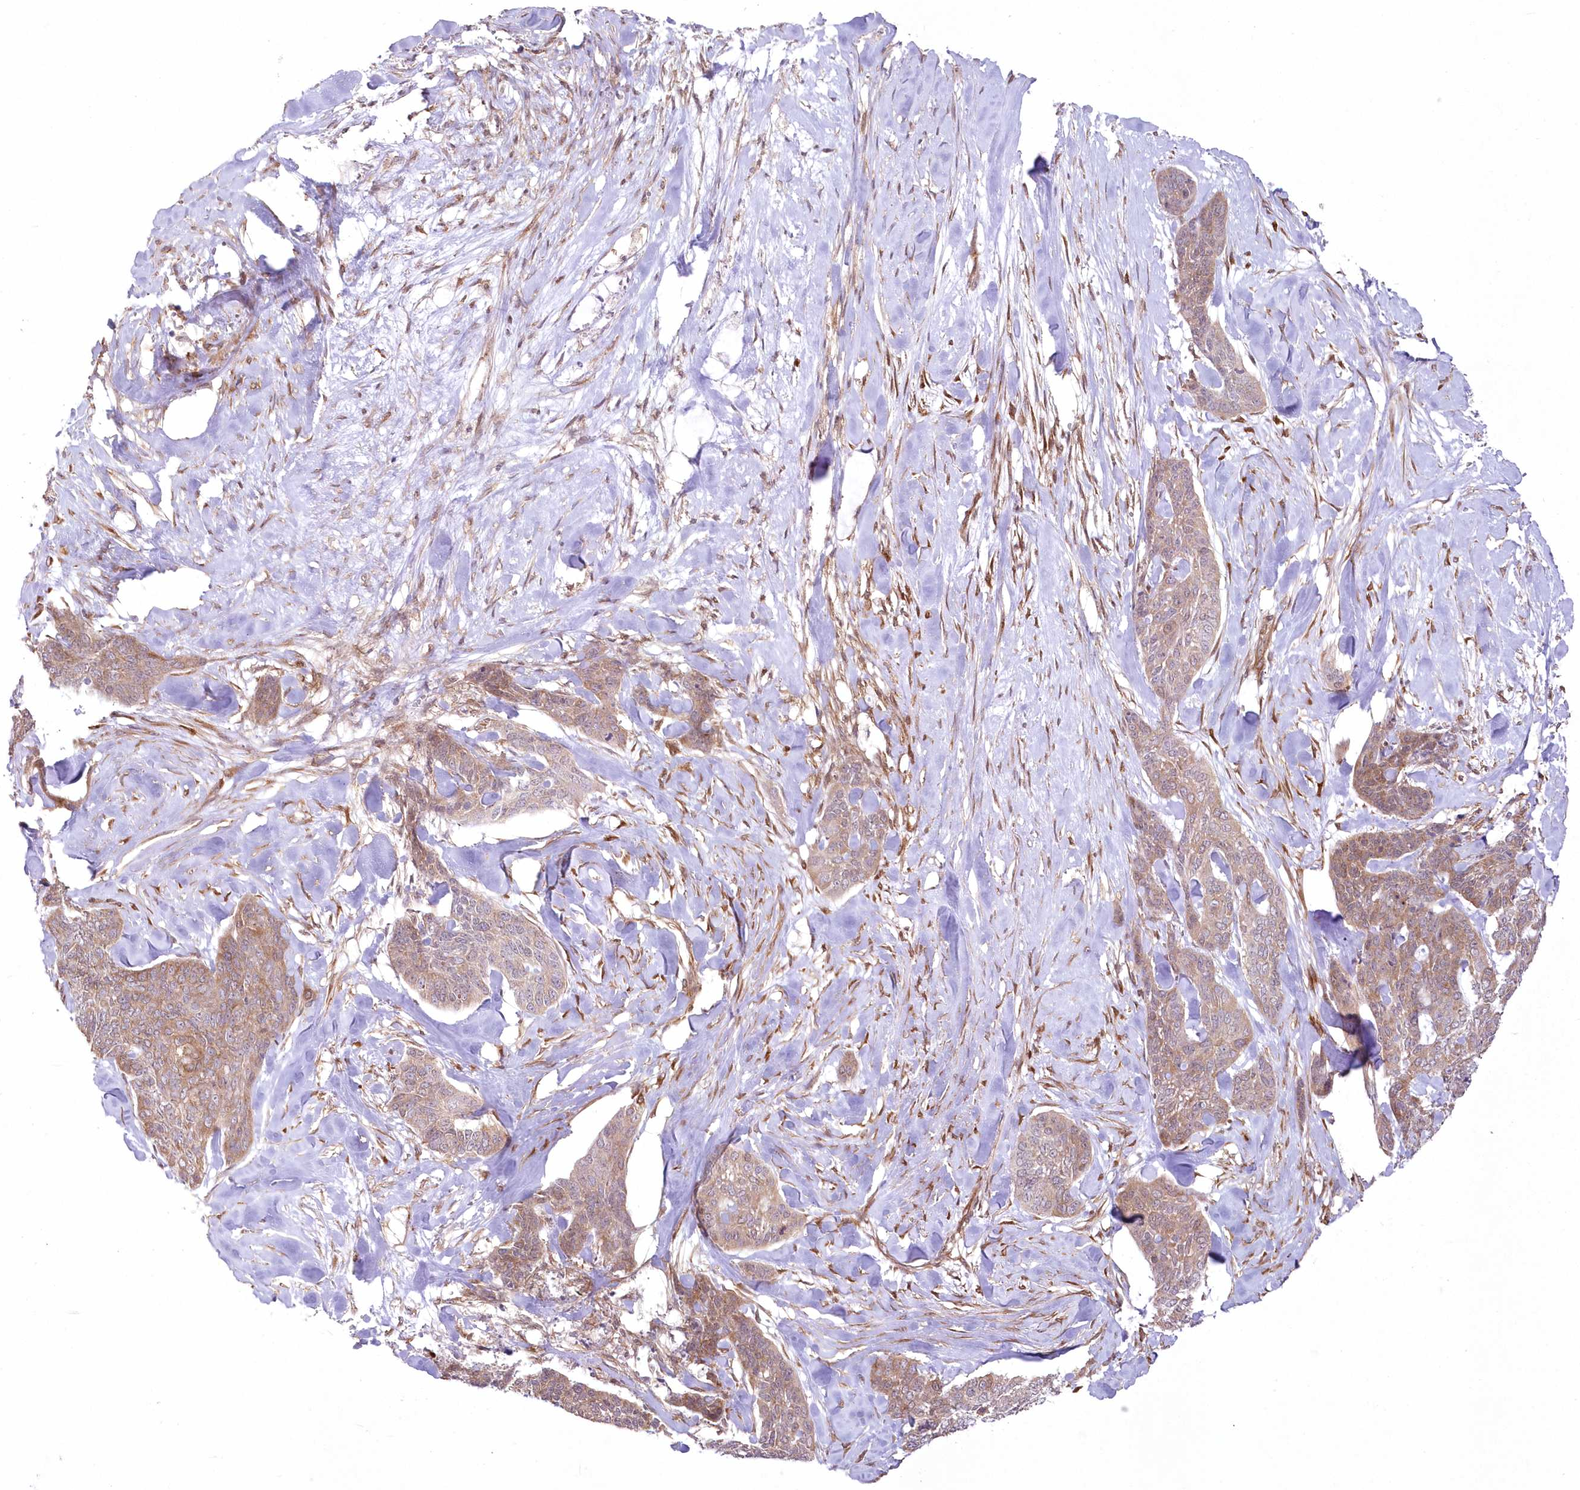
{"staining": {"intensity": "moderate", "quantity": ">75%", "location": "cytoplasmic/membranous"}, "tissue": "skin cancer", "cell_type": "Tumor cells", "image_type": "cancer", "snomed": [{"axis": "morphology", "description": "Basal cell carcinoma"}, {"axis": "topography", "description": "Skin"}], "caption": "Approximately >75% of tumor cells in skin cancer (basal cell carcinoma) reveal moderate cytoplasmic/membranous protein positivity as visualized by brown immunohistochemical staining.", "gene": "SH3PXD2B", "patient": {"sex": "female", "age": 64}}